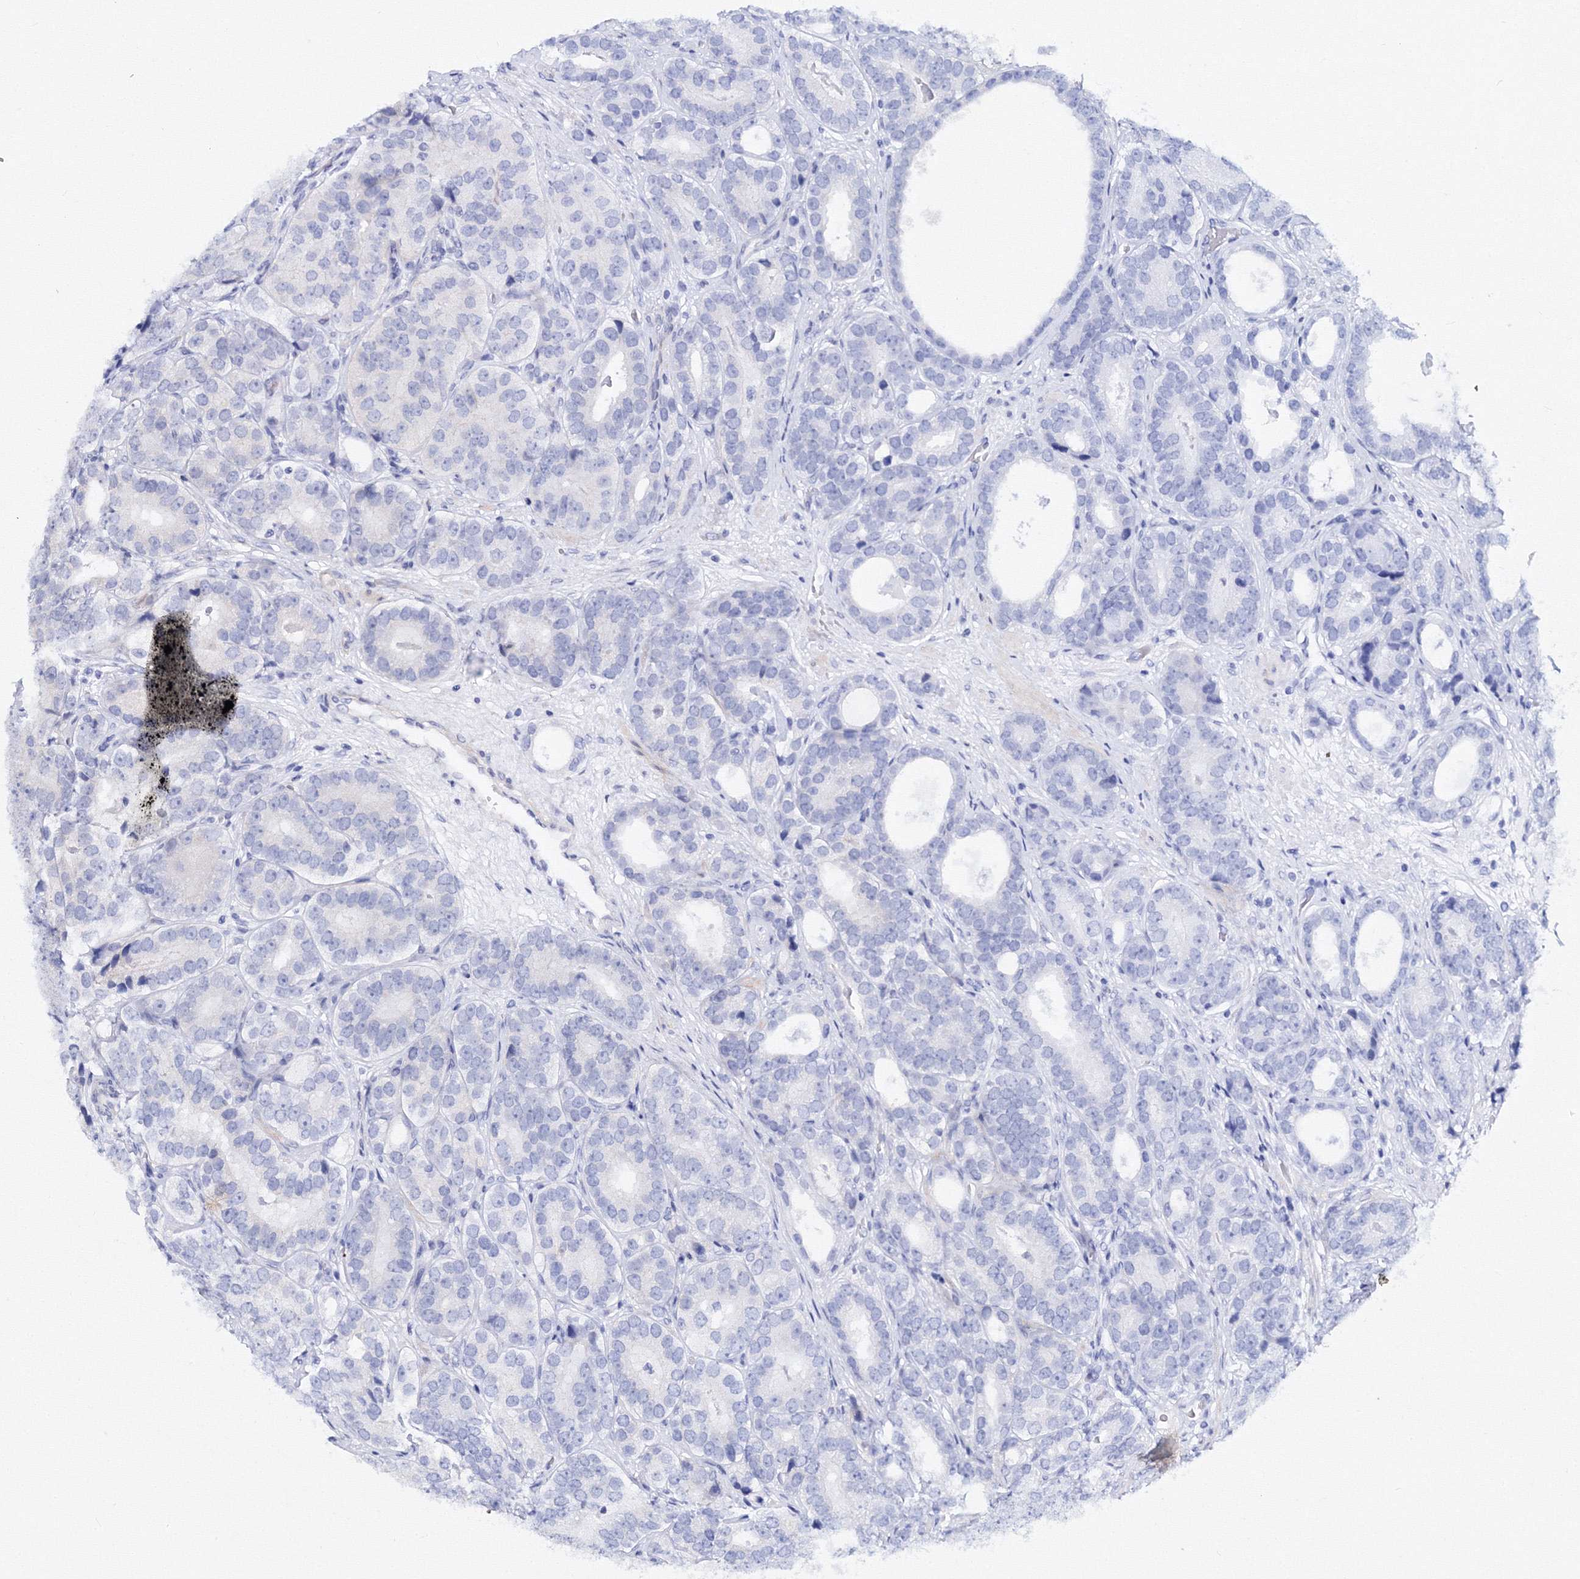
{"staining": {"intensity": "weak", "quantity": "<25%", "location": "cytoplasmic/membranous"}, "tissue": "prostate cancer", "cell_type": "Tumor cells", "image_type": "cancer", "snomed": [{"axis": "morphology", "description": "Adenocarcinoma, High grade"}, {"axis": "topography", "description": "Prostate"}], "caption": "An image of high-grade adenocarcinoma (prostate) stained for a protein shows no brown staining in tumor cells.", "gene": "C11orf52", "patient": {"sex": "male", "age": 56}}